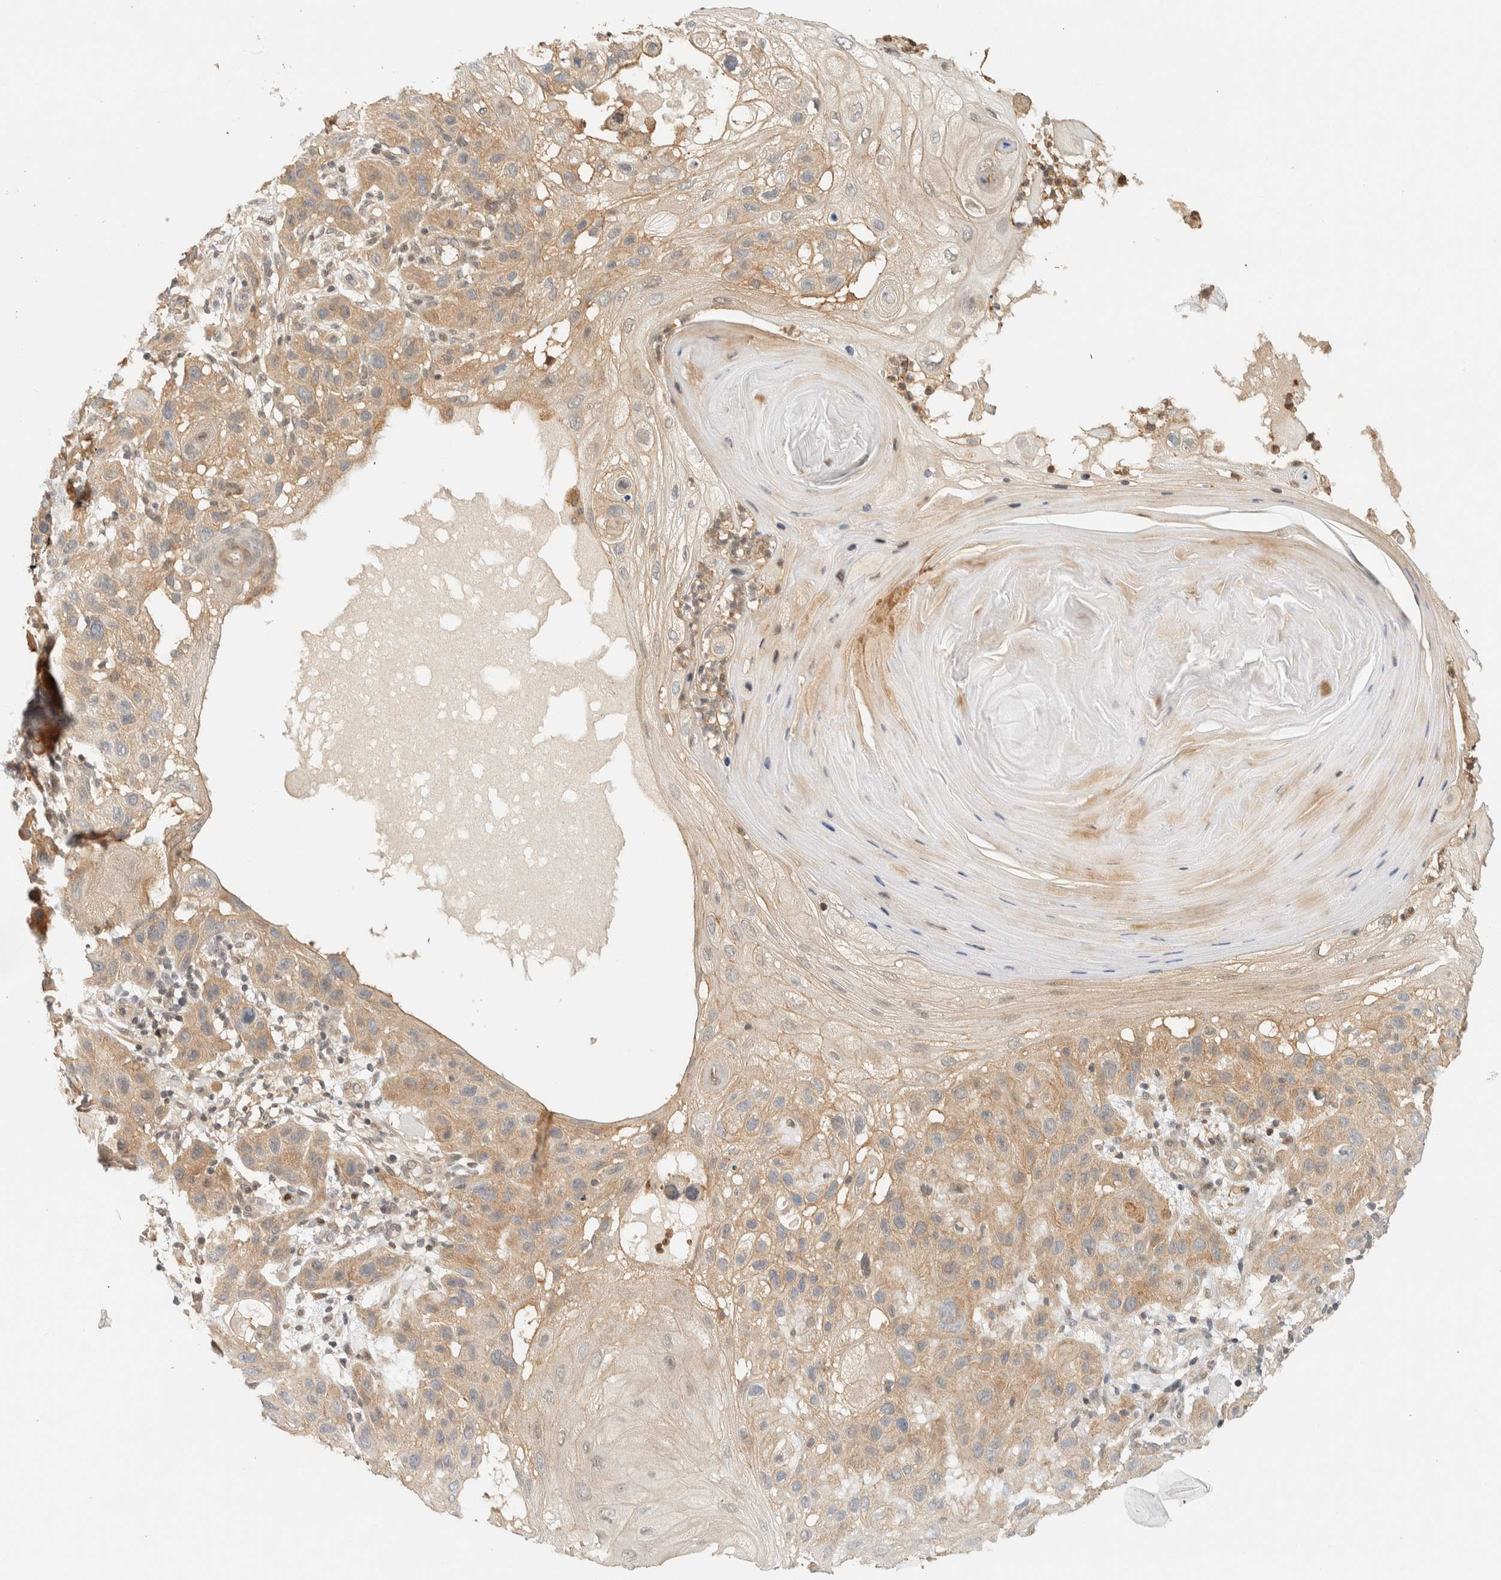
{"staining": {"intensity": "weak", "quantity": ">75%", "location": "cytoplasmic/membranous"}, "tissue": "skin cancer", "cell_type": "Tumor cells", "image_type": "cancer", "snomed": [{"axis": "morphology", "description": "Squamous cell carcinoma, NOS"}, {"axis": "topography", "description": "Skin"}], "caption": "Immunohistochemistry (IHC) of human squamous cell carcinoma (skin) demonstrates low levels of weak cytoplasmic/membranous positivity in about >75% of tumor cells.", "gene": "ARFGEF1", "patient": {"sex": "female", "age": 96}}